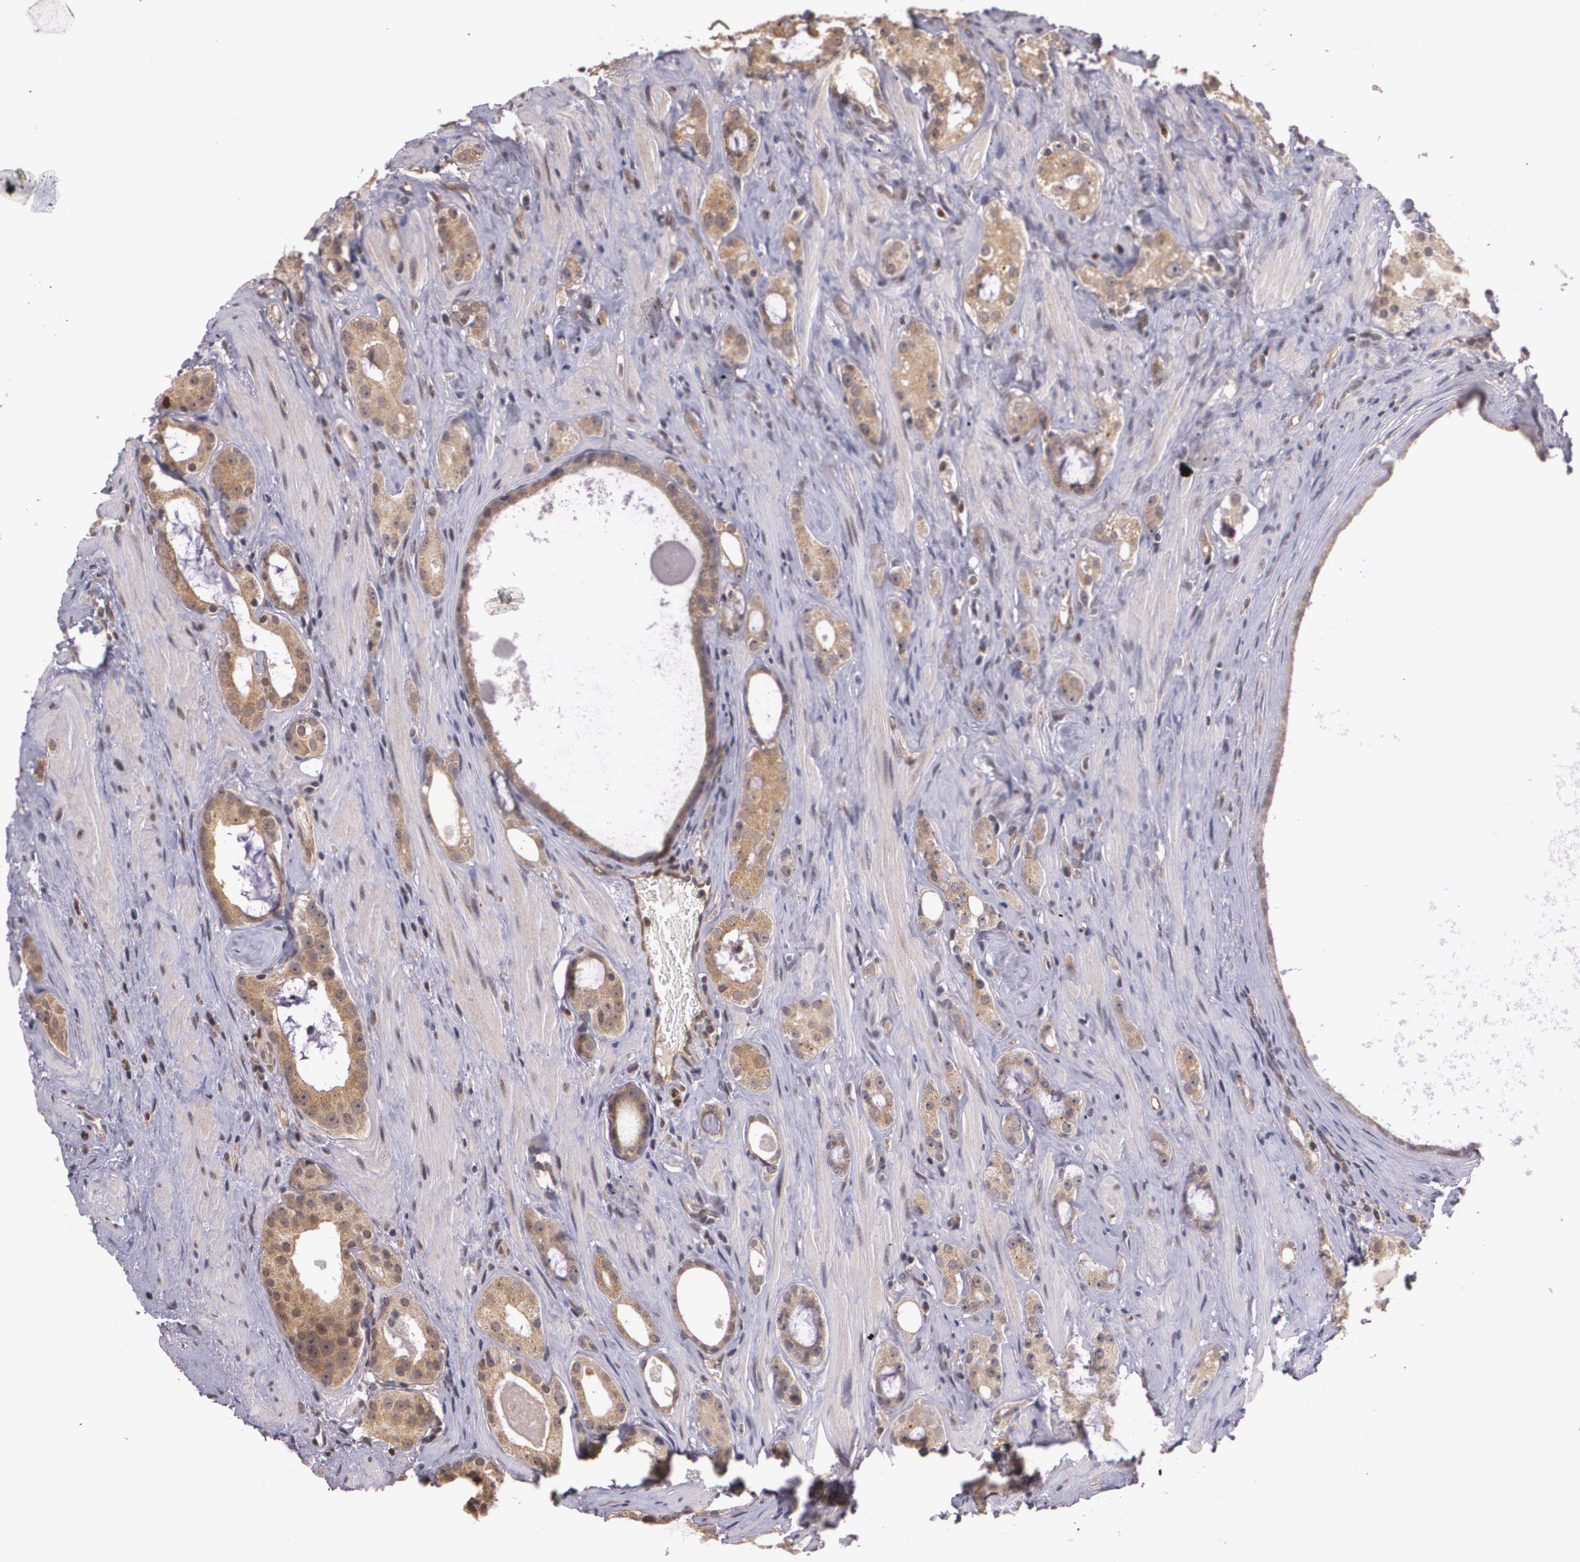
{"staining": {"intensity": "weak", "quantity": "25%-75%", "location": "cytoplasmic/membranous"}, "tissue": "prostate cancer", "cell_type": "Tumor cells", "image_type": "cancer", "snomed": [{"axis": "morphology", "description": "Adenocarcinoma, Medium grade"}, {"axis": "topography", "description": "Prostate"}], "caption": "This histopathology image demonstrates IHC staining of human prostate cancer, with low weak cytoplasmic/membranous positivity in approximately 25%-75% of tumor cells.", "gene": "BRCA1", "patient": {"sex": "male", "age": 73}}